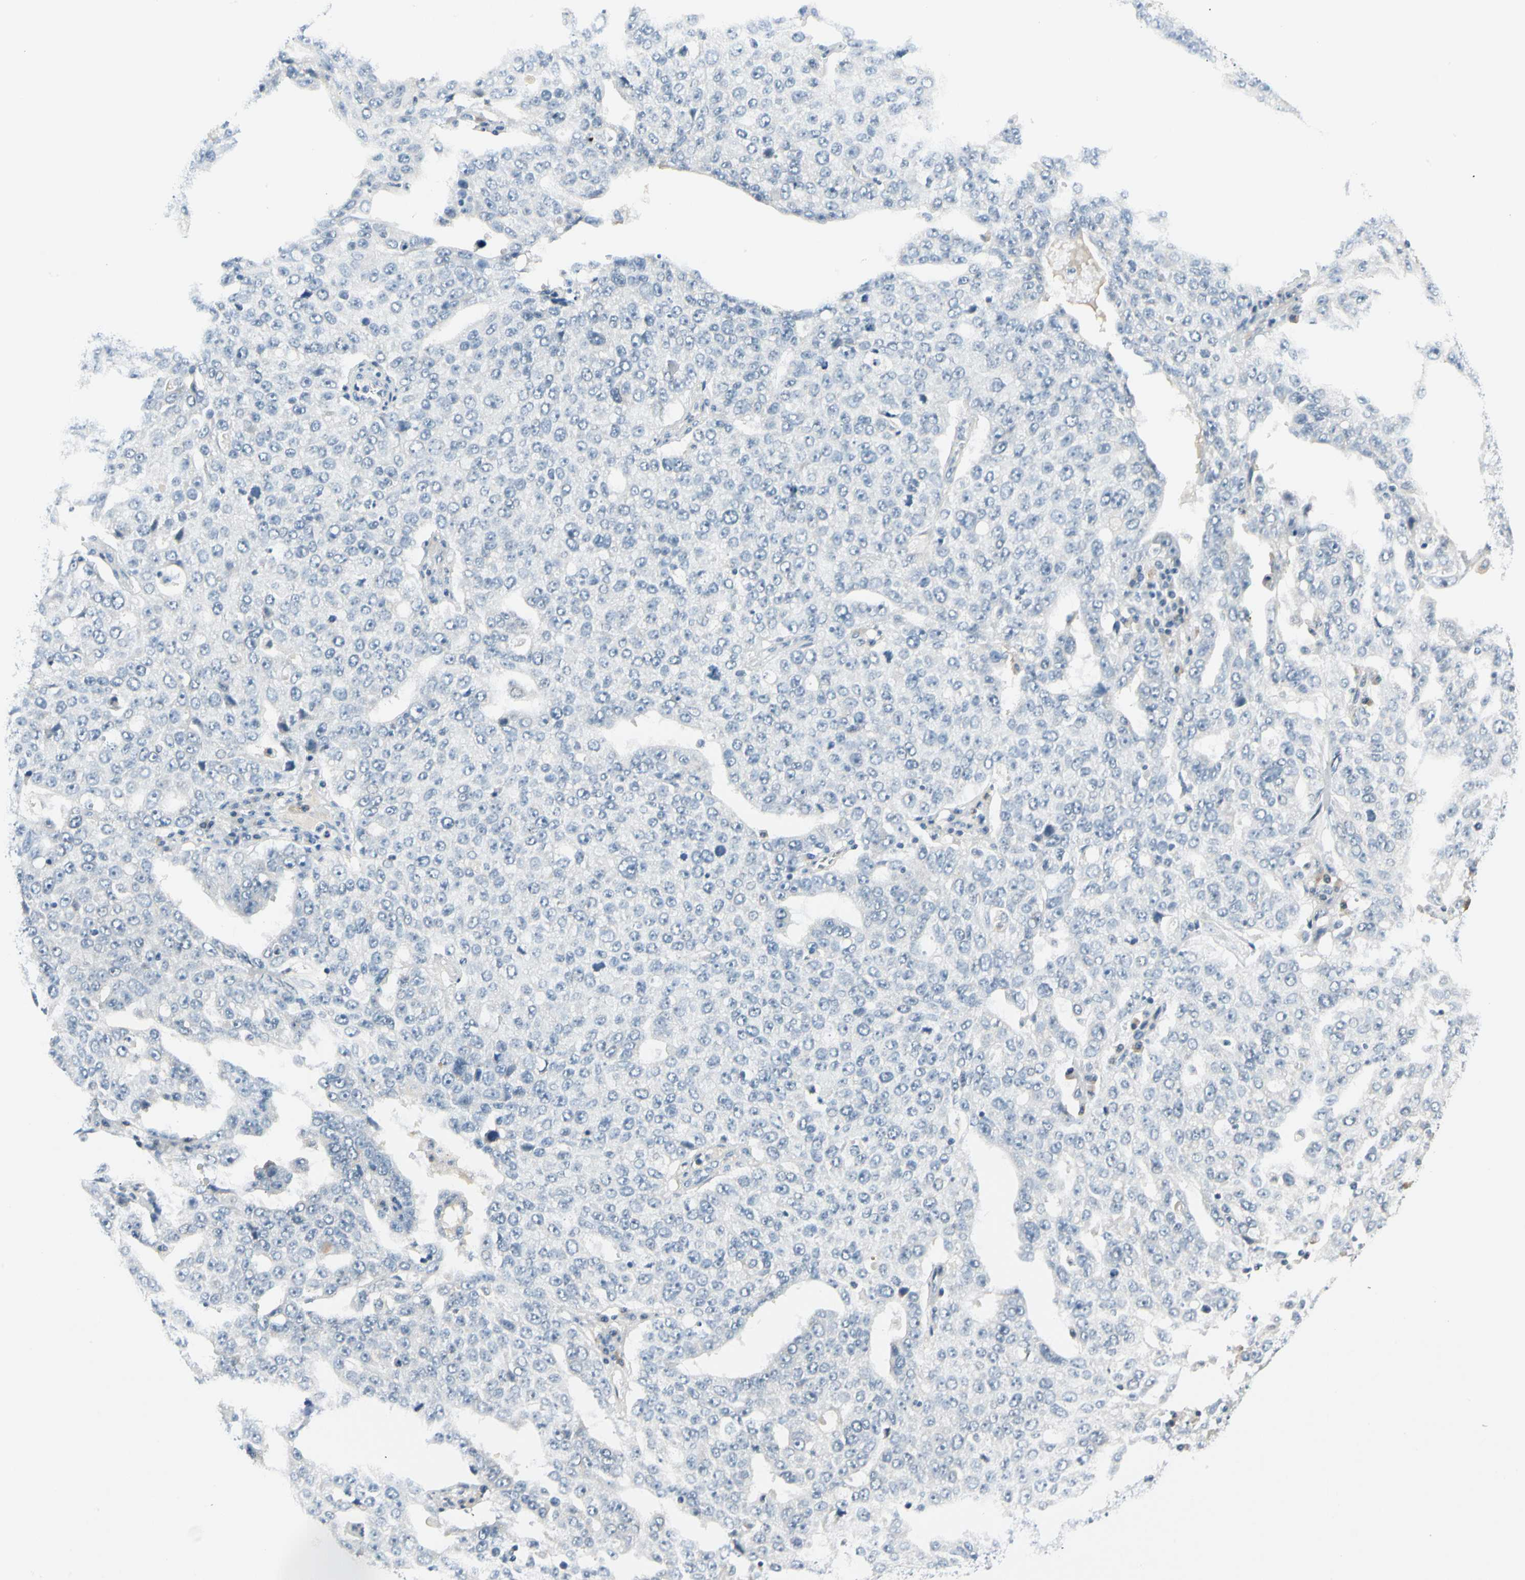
{"staining": {"intensity": "negative", "quantity": "none", "location": "none"}, "tissue": "ovarian cancer", "cell_type": "Tumor cells", "image_type": "cancer", "snomed": [{"axis": "morphology", "description": "Carcinoma, endometroid"}, {"axis": "topography", "description": "Ovary"}], "caption": "This is an immunohistochemistry histopathology image of human ovarian endometroid carcinoma. There is no expression in tumor cells.", "gene": "ZSCAN1", "patient": {"sex": "female", "age": 62}}